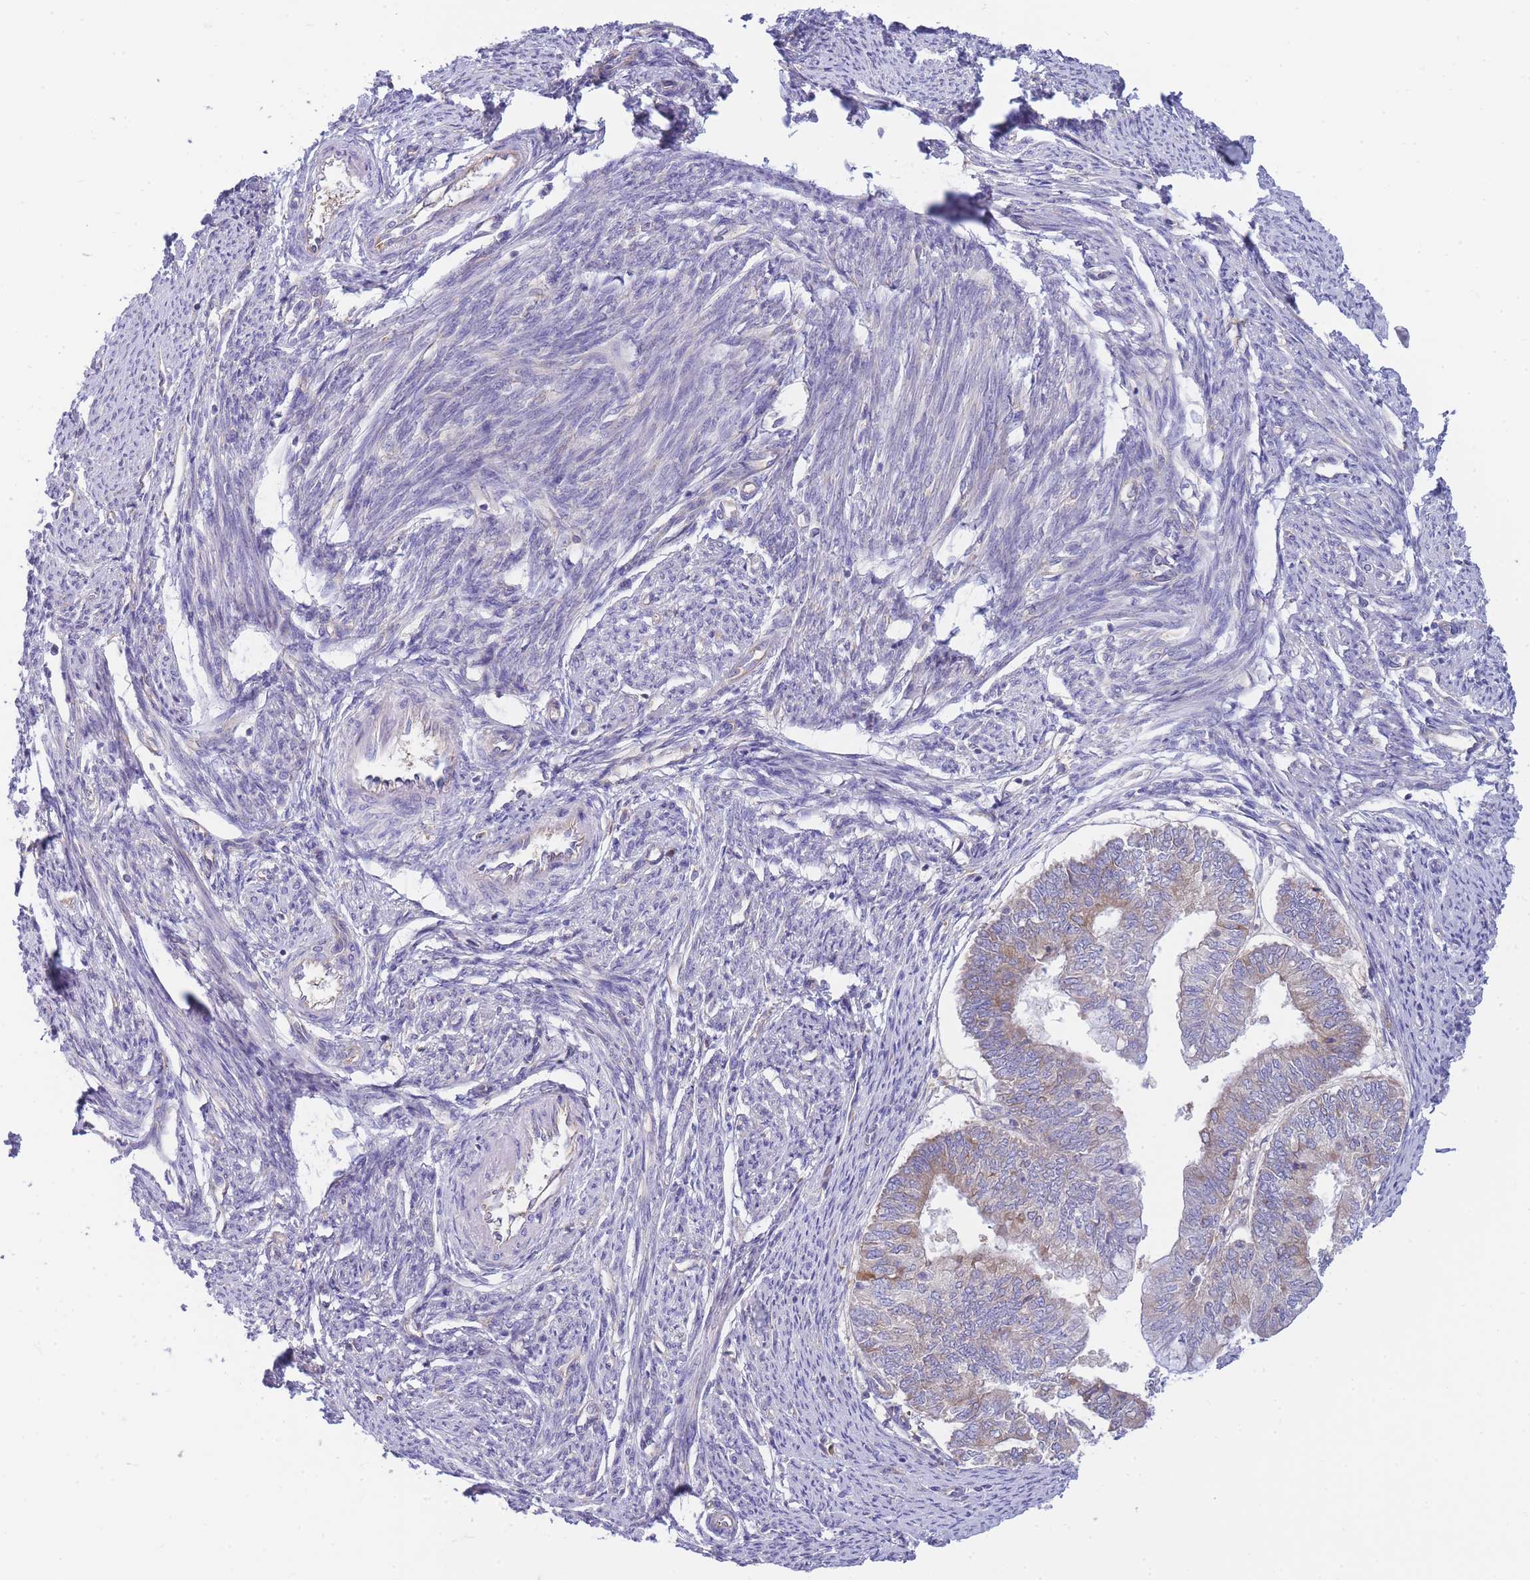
{"staining": {"intensity": "negative", "quantity": "none", "location": "none"}, "tissue": "smooth muscle", "cell_type": "Smooth muscle cells", "image_type": "normal", "snomed": [{"axis": "morphology", "description": "Normal tissue, NOS"}, {"axis": "topography", "description": "Smooth muscle"}, {"axis": "topography", "description": "Uterus"}], "caption": "An immunohistochemistry histopathology image of unremarkable smooth muscle is shown. There is no staining in smooth muscle cells of smooth muscle.", "gene": "SH2B2", "patient": {"sex": "female", "age": 59}}